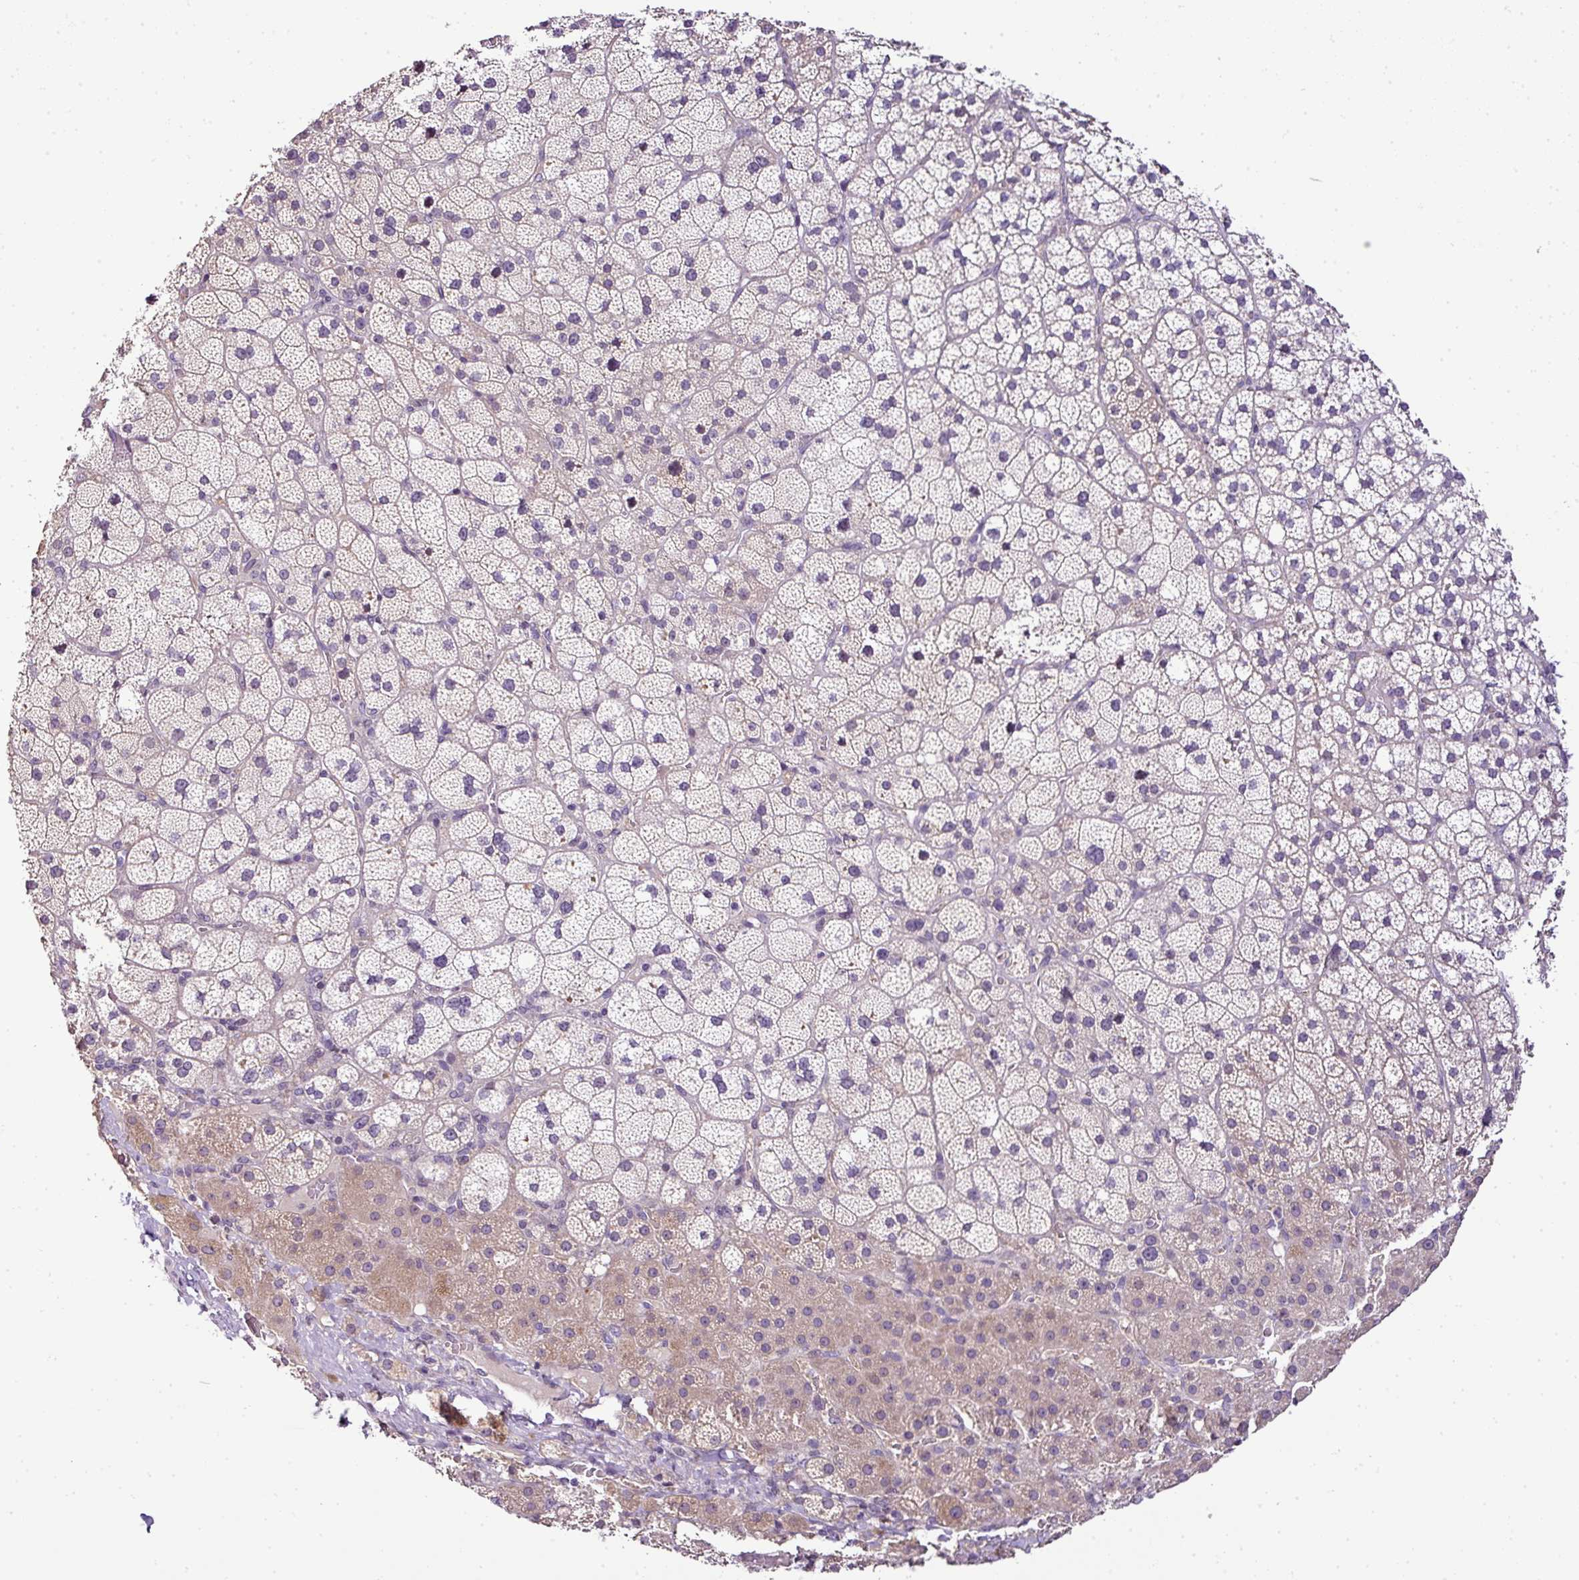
{"staining": {"intensity": "moderate", "quantity": "<25%", "location": "cytoplasmic/membranous"}, "tissue": "adrenal gland", "cell_type": "Glandular cells", "image_type": "normal", "snomed": [{"axis": "morphology", "description": "Normal tissue, NOS"}, {"axis": "topography", "description": "Adrenal gland"}], "caption": "Protein analysis of normal adrenal gland exhibits moderate cytoplasmic/membranous expression in about <25% of glandular cells.", "gene": "TEX30", "patient": {"sex": "male", "age": 53}}